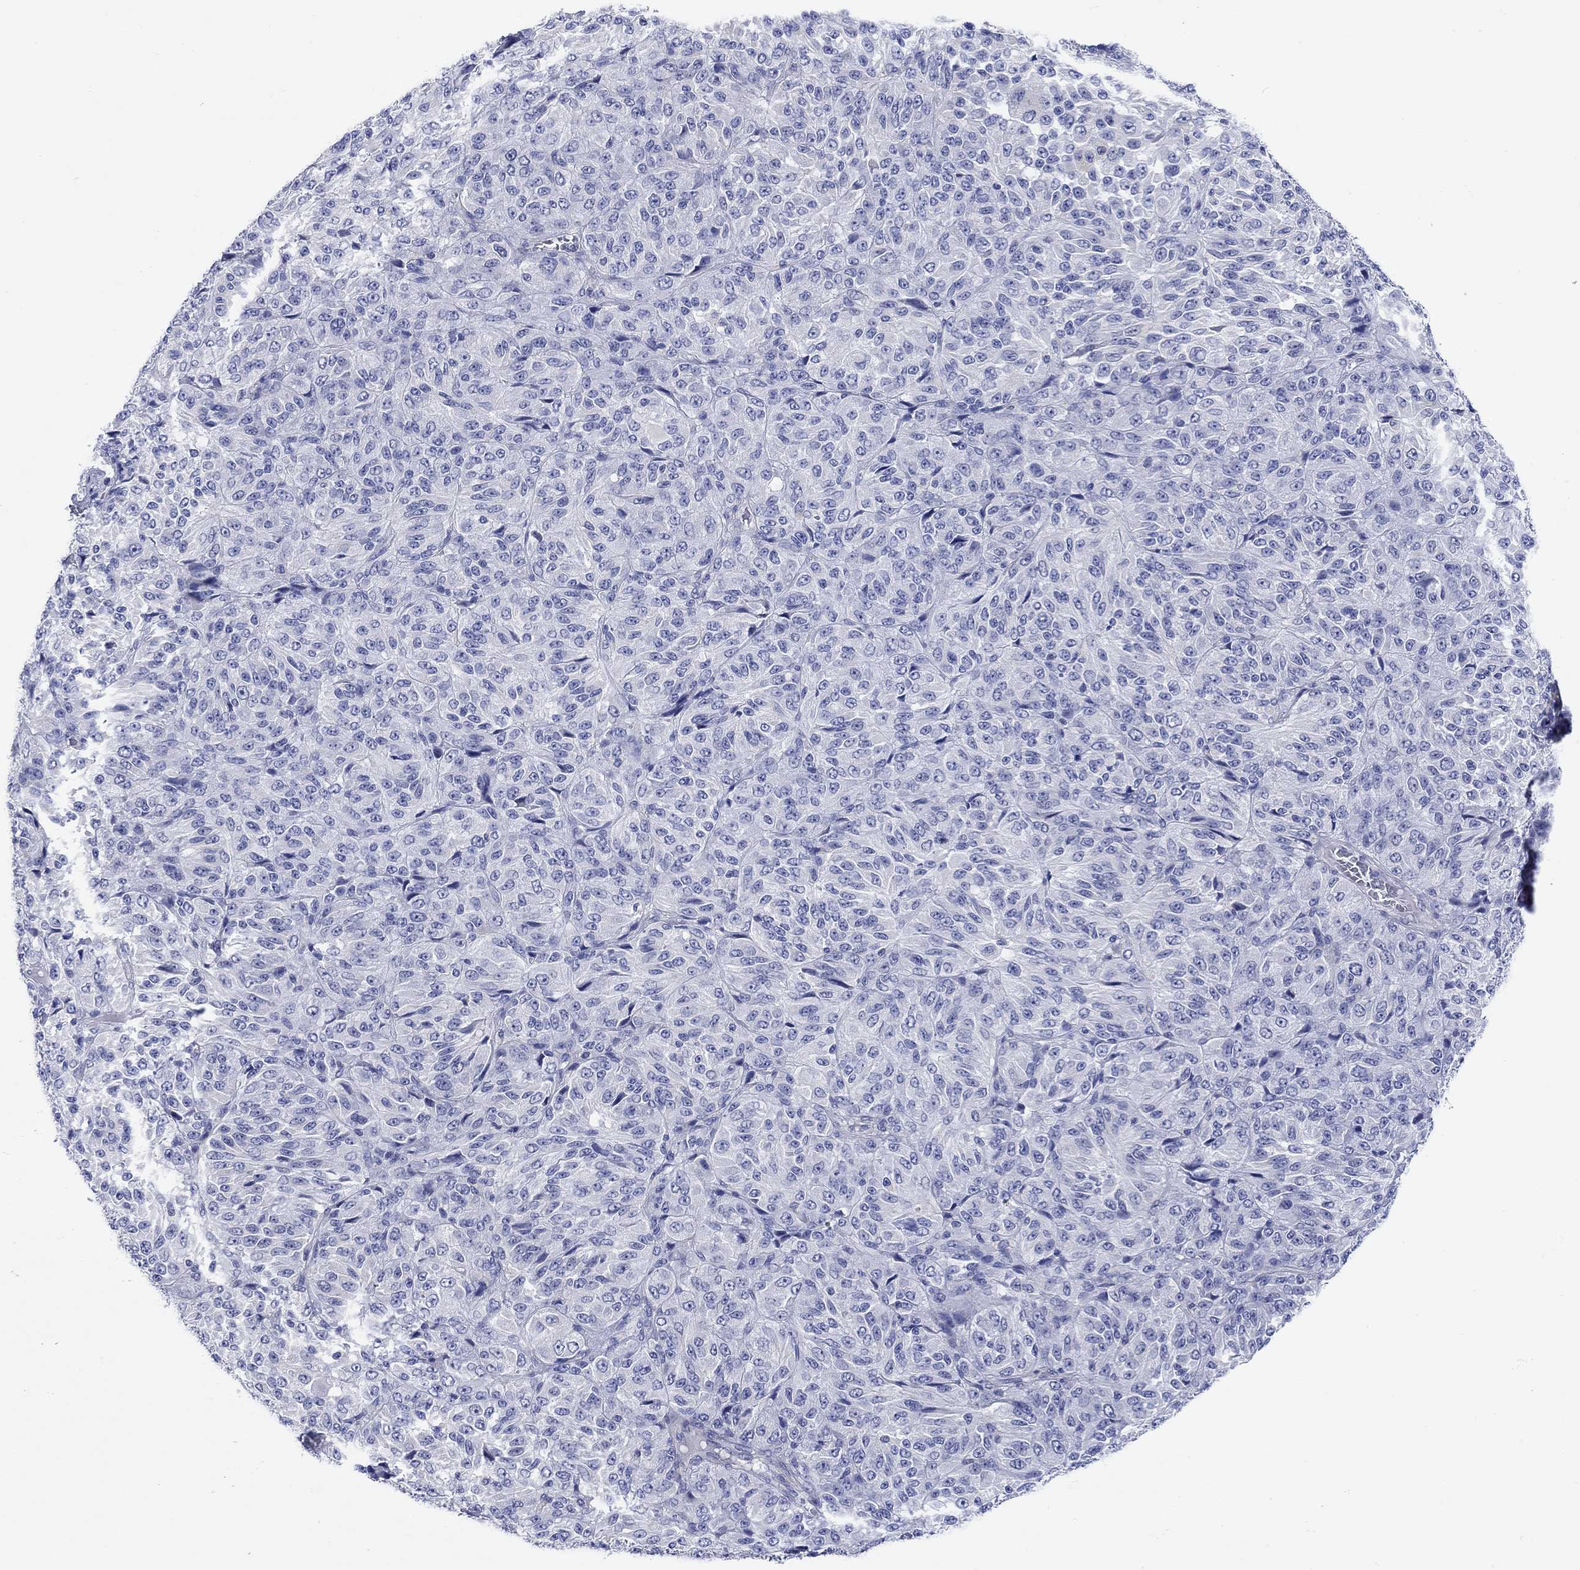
{"staining": {"intensity": "negative", "quantity": "none", "location": "none"}, "tissue": "melanoma", "cell_type": "Tumor cells", "image_type": "cancer", "snomed": [{"axis": "morphology", "description": "Malignant melanoma, Metastatic site"}, {"axis": "topography", "description": "Brain"}], "caption": "Tumor cells are negative for brown protein staining in malignant melanoma (metastatic site). Brightfield microscopy of IHC stained with DAB (3,3'-diaminobenzidine) (brown) and hematoxylin (blue), captured at high magnification.", "gene": "KRT222", "patient": {"sex": "female", "age": 56}}